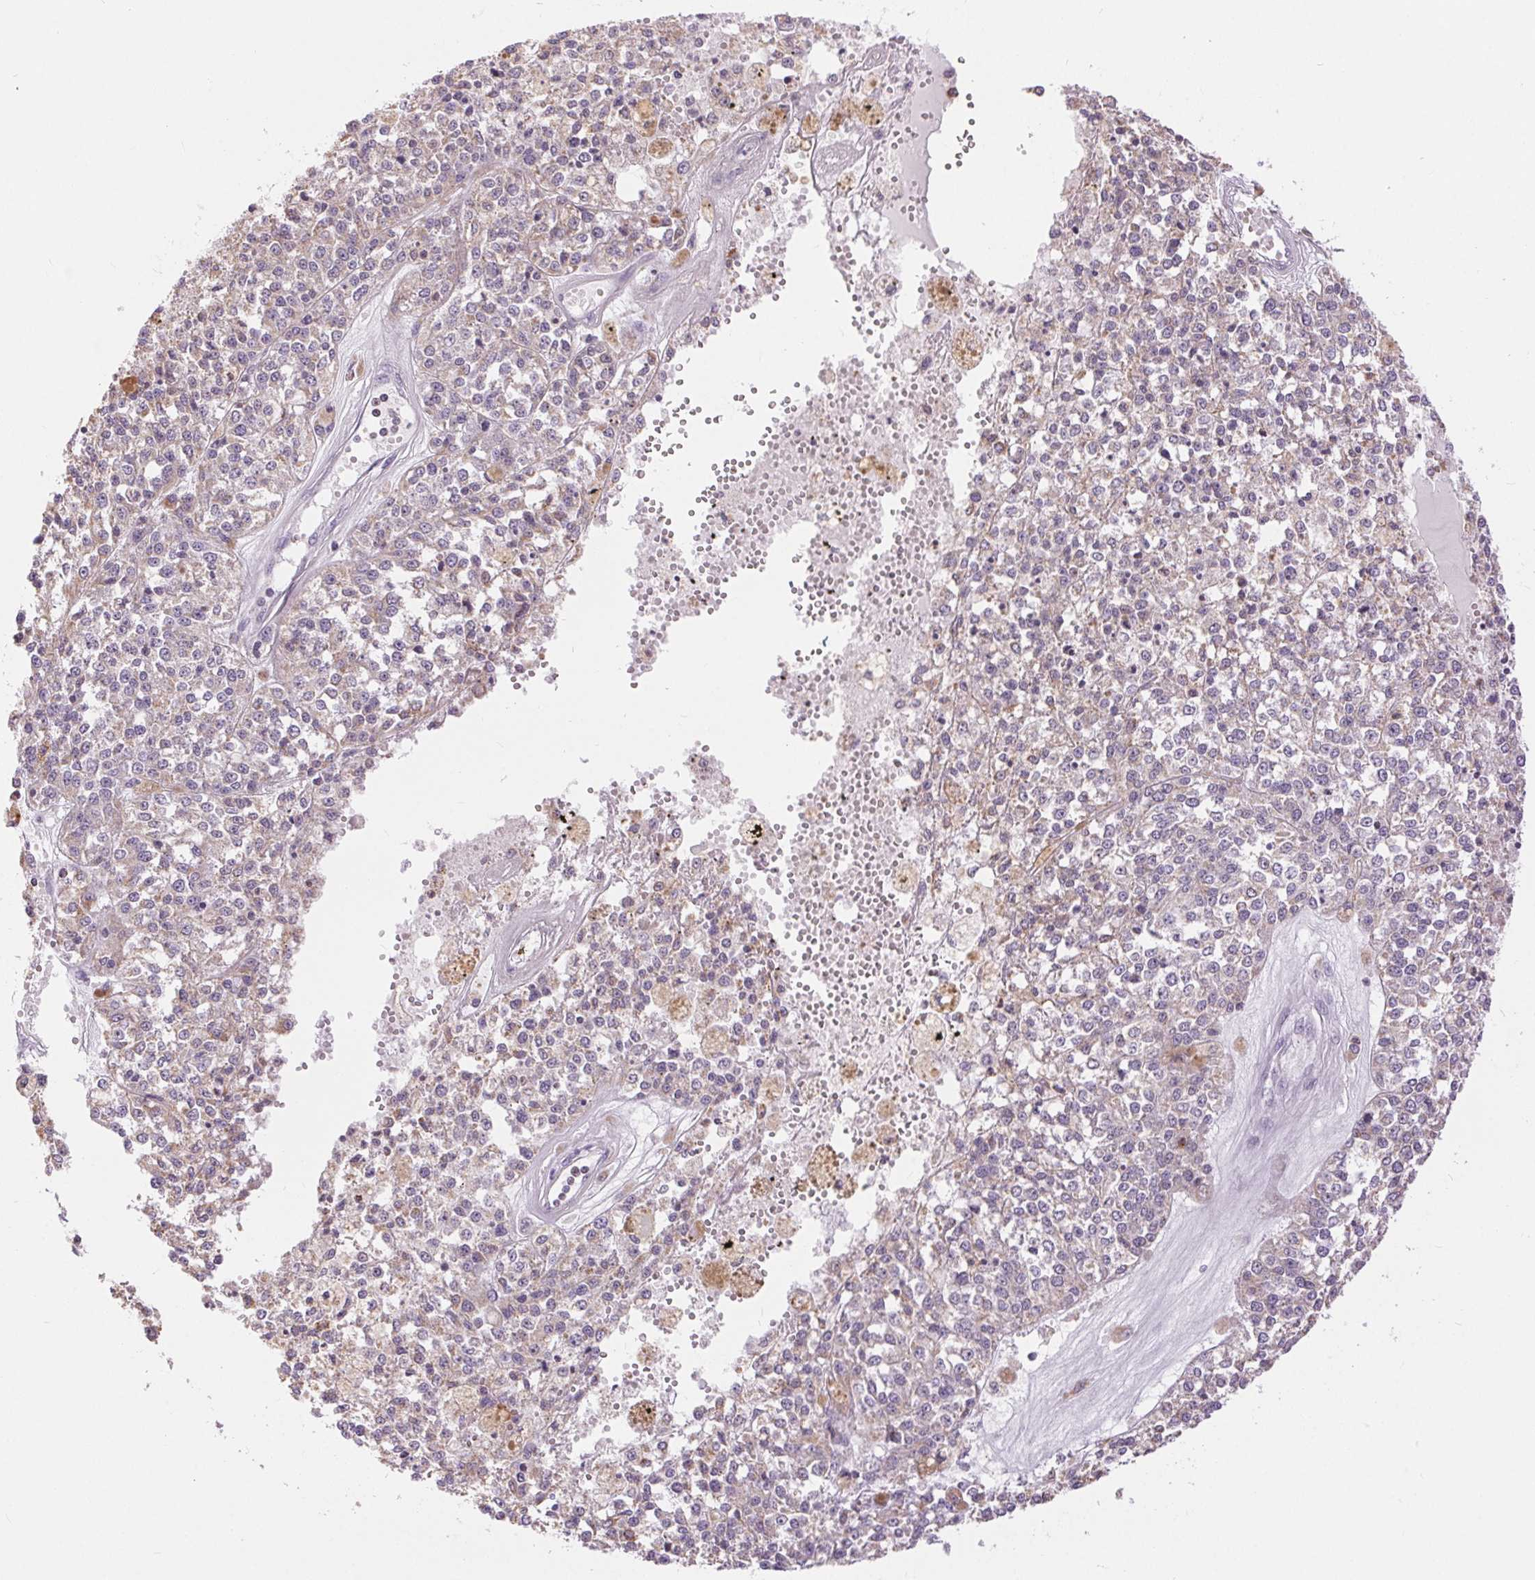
{"staining": {"intensity": "negative", "quantity": "none", "location": "none"}, "tissue": "melanoma", "cell_type": "Tumor cells", "image_type": "cancer", "snomed": [{"axis": "morphology", "description": "Malignant melanoma, Metastatic site"}, {"axis": "topography", "description": "Lymph node"}], "caption": "This is a image of immunohistochemistry staining of melanoma, which shows no staining in tumor cells. Nuclei are stained in blue.", "gene": "POU2F2", "patient": {"sex": "female", "age": 64}}